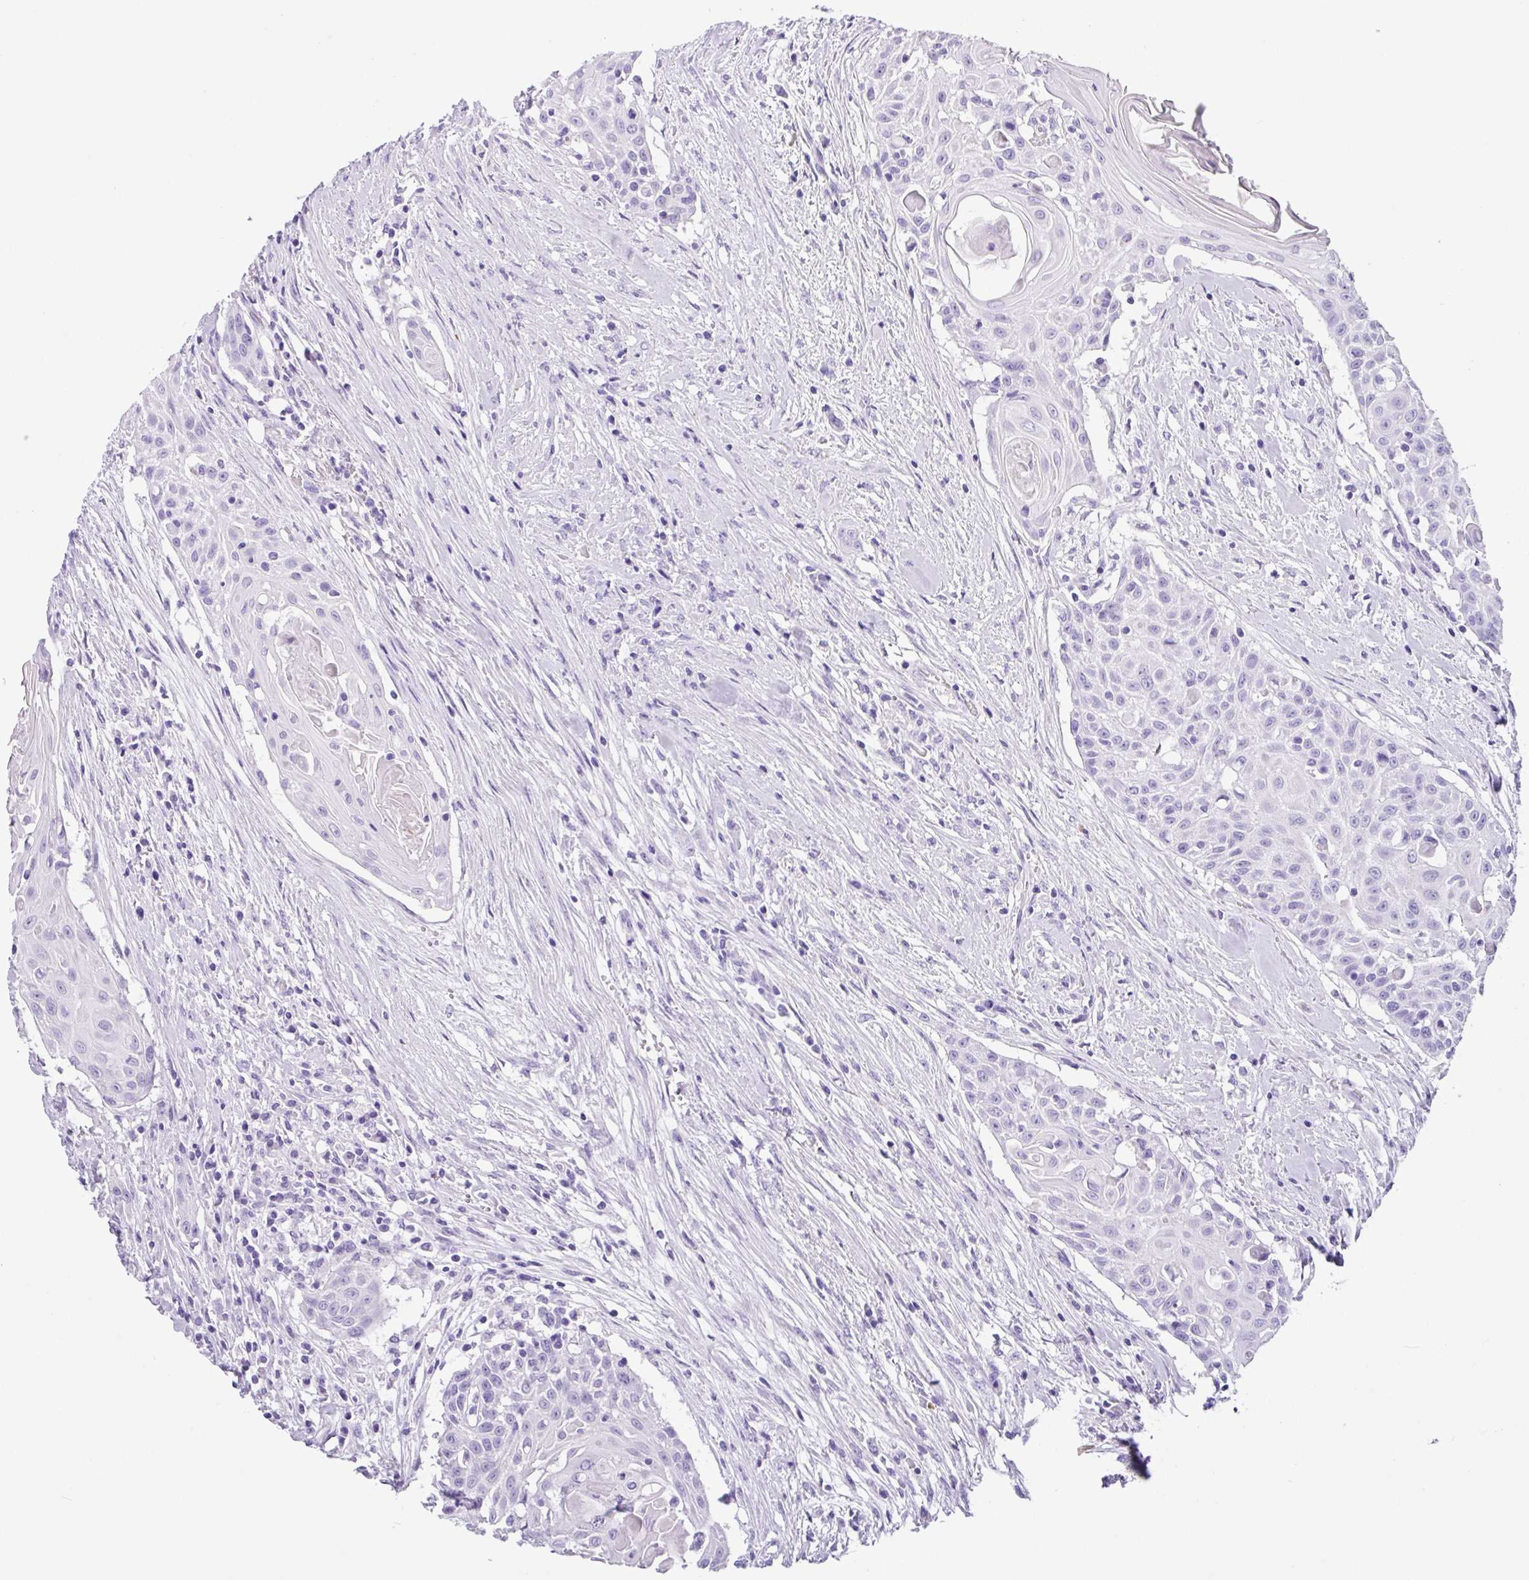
{"staining": {"intensity": "negative", "quantity": "none", "location": "none"}, "tissue": "head and neck cancer", "cell_type": "Tumor cells", "image_type": "cancer", "snomed": [{"axis": "morphology", "description": "Squamous cell carcinoma, NOS"}, {"axis": "topography", "description": "Lymph node"}, {"axis": "topography", "description": "Salivary gland"}, {"axis": "topography", "description": "Head-Neck"}], "caption": "An immunohistochemistry micrograph of head and neck cancer is shown. There is no staining in tumor cells of head and neck cancer.", "gene": "ZG16", "patient": {"sex": "female", "age": 74}}